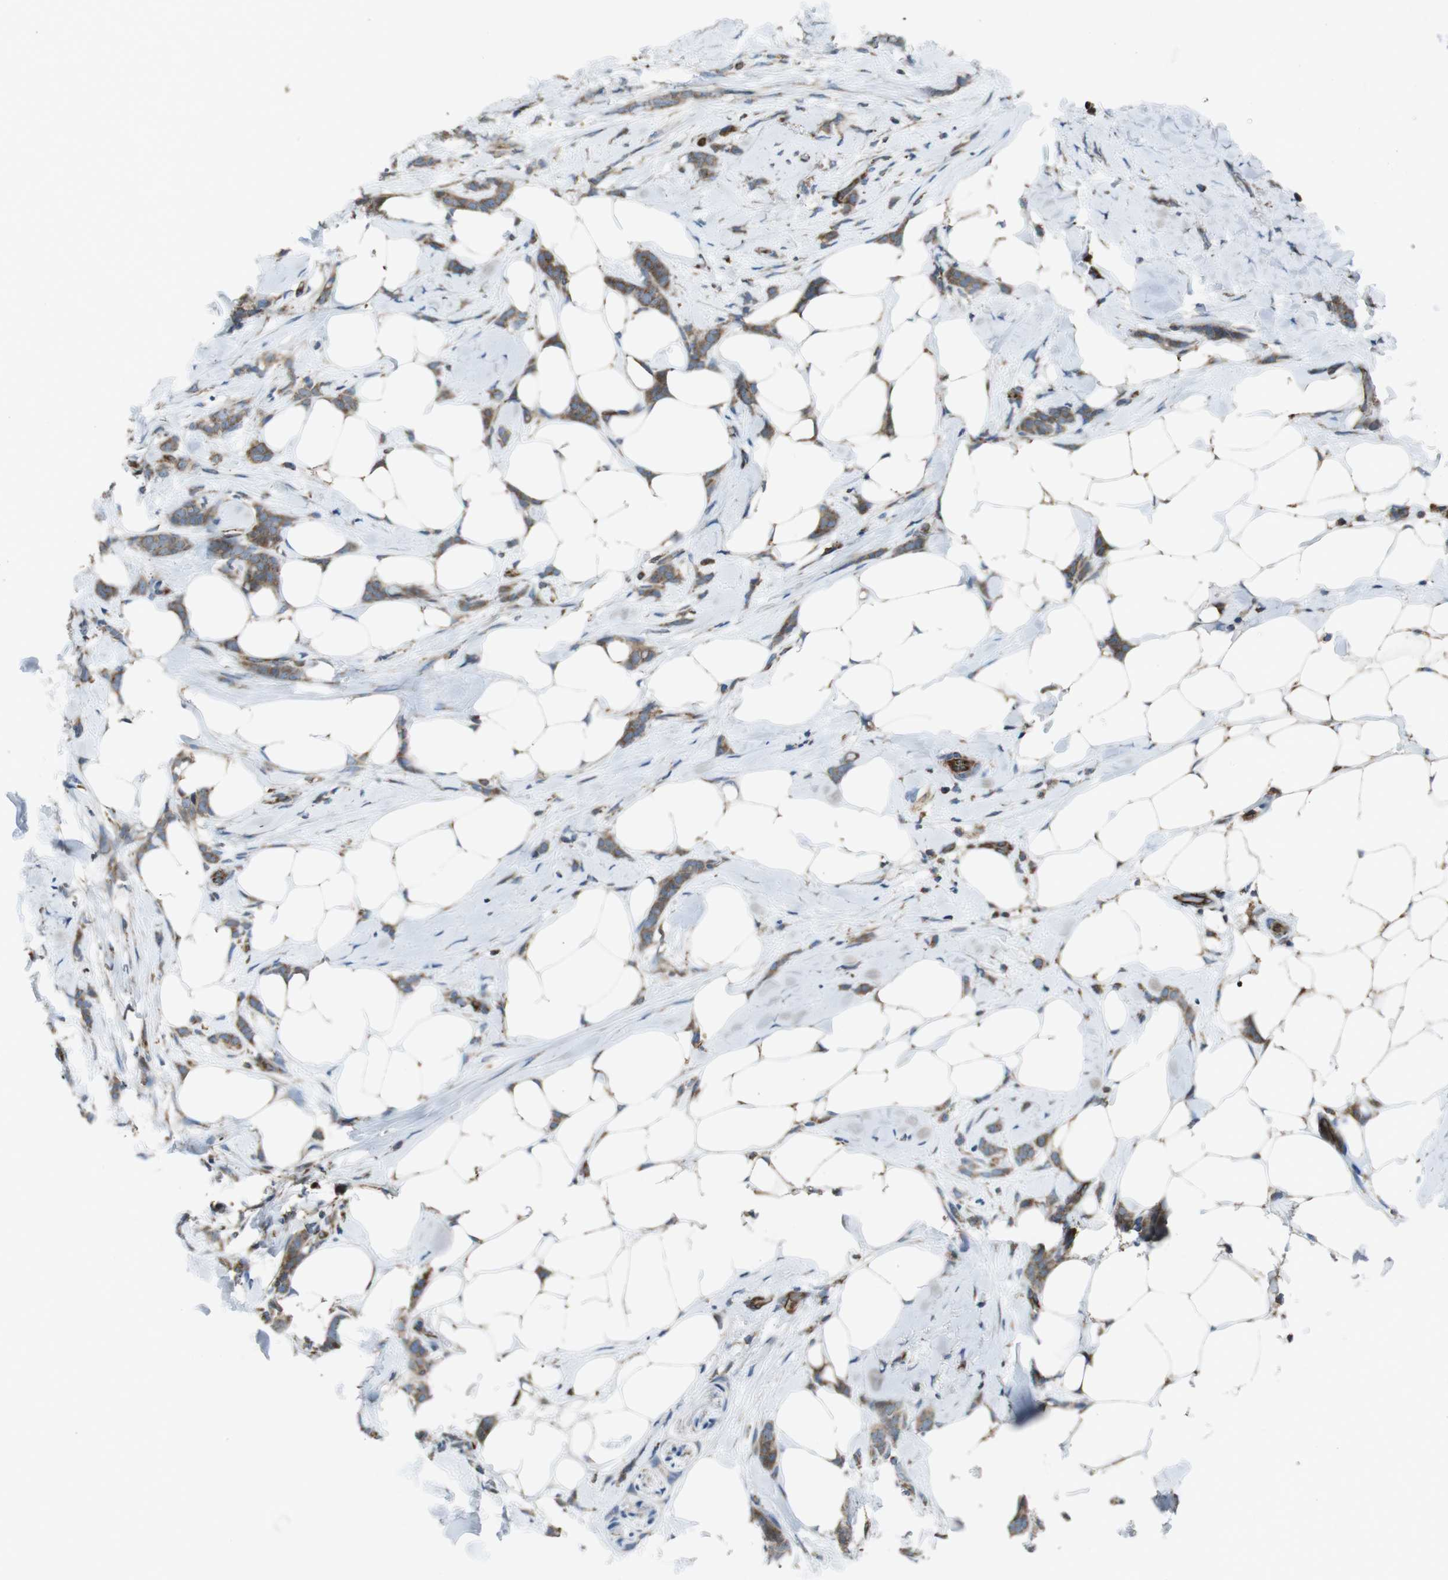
{"staining": {"intensity": "moderate", "quantity": ">75%", "location": "cytoplasmic/membranous"}, "tissue": "breast cancer", "cell_type": "Tumor cells", "image_type": "cancer", "snomed": [{"axis": "morphology", "description": "Lobular carcinoma, in situ"}, {"axis": "morphology", "description": "Lobular carcinoma"}, {"axis": "topography", "description": "Breast"}], "caption": "Immunohistochemistry (IHC) staining of breast lobular carcinoma in situ, which demonstrates medium levels of moderate cytoplasmic/membranous expression in approximately >75% of tumor cells indicating moderate cytoplasmic/membranous protein positivity. The staining was performed using DAB (brown) for protein detection and nuclei were counterstained in hematoxylin (blue).", "gene": "GIMAP8", "patient": {"sex": "female", "age": 41}}